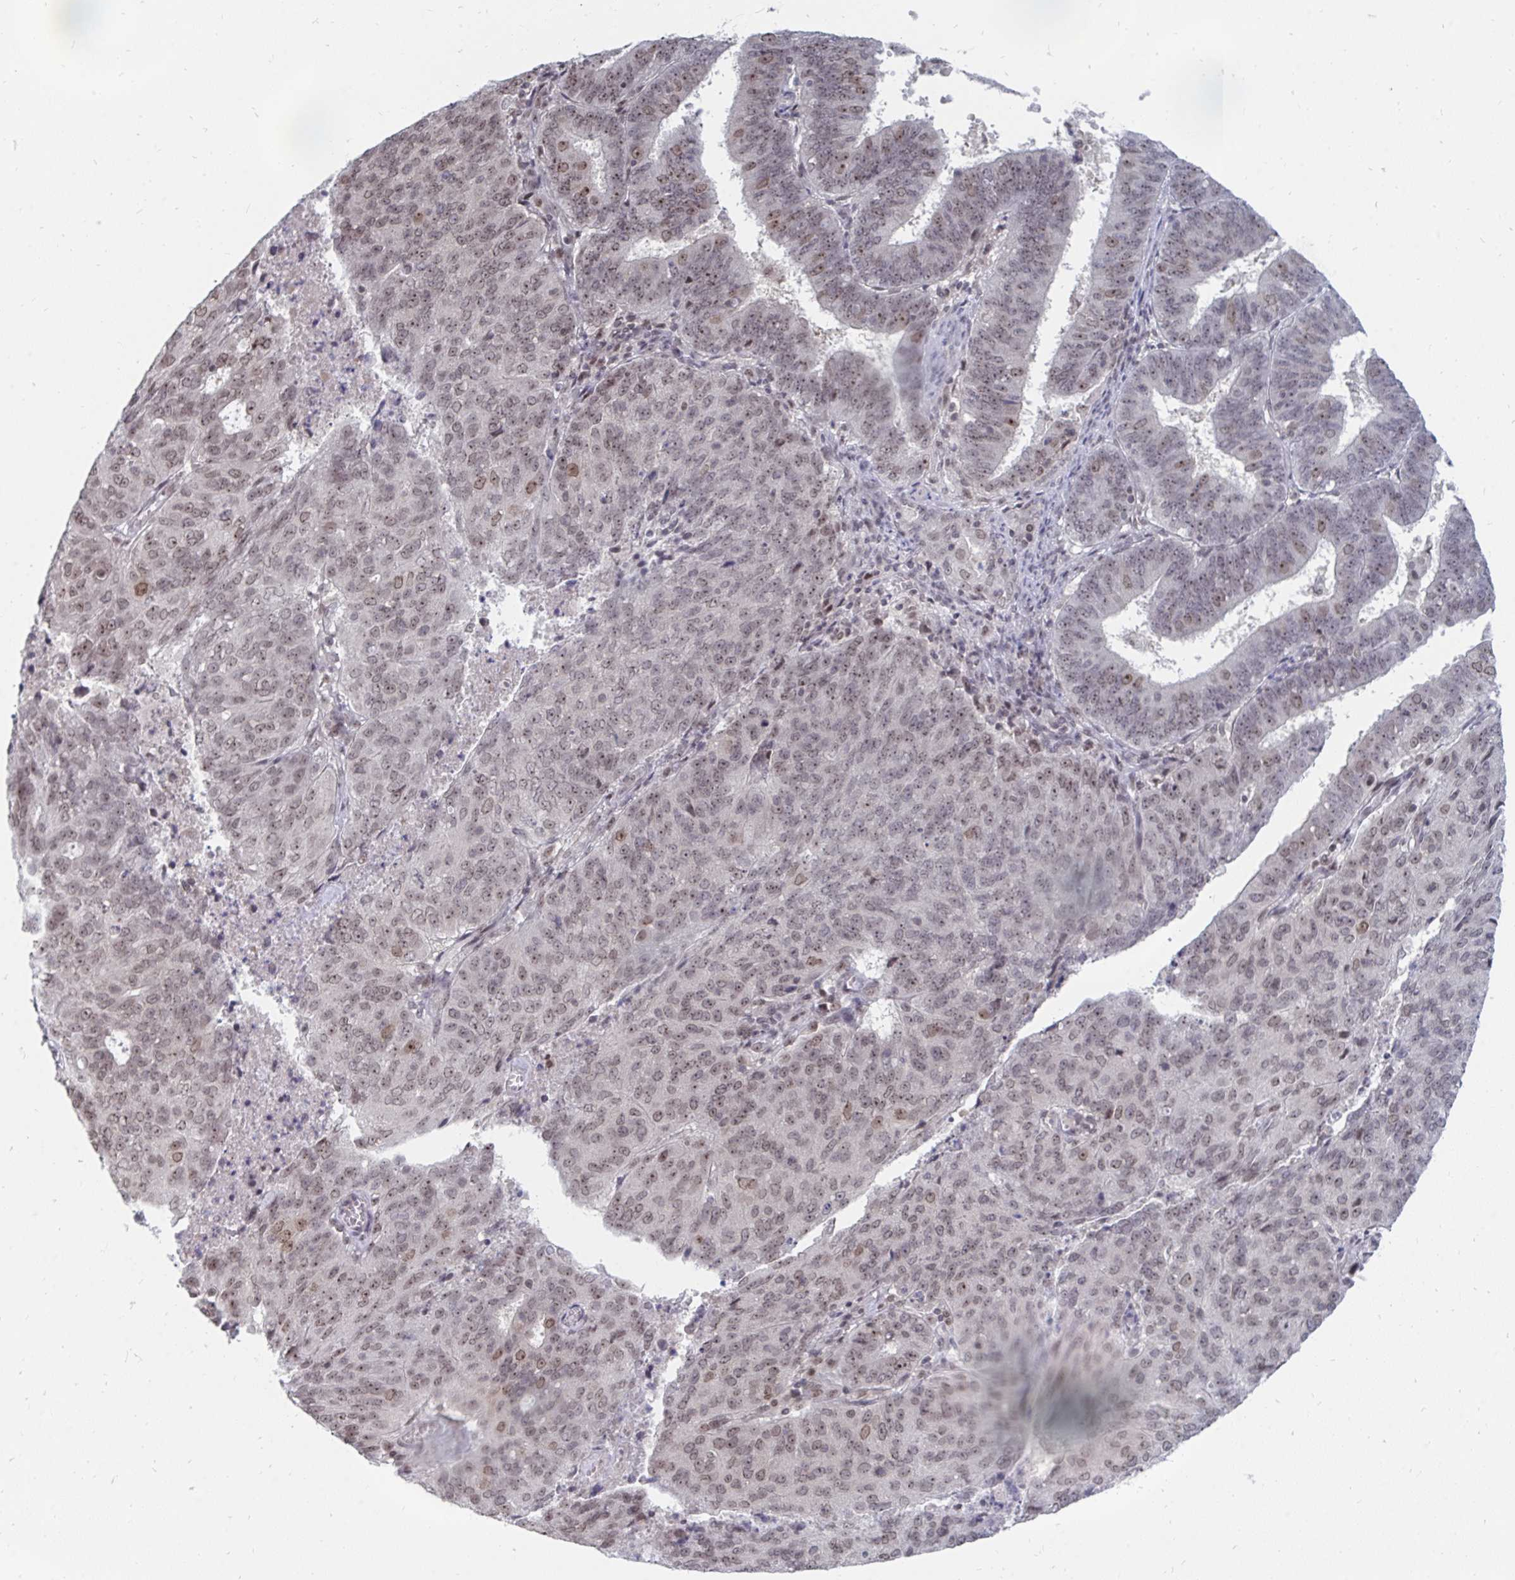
{"staining": {"intensity": "weak", "quantity": ">75%", "location": "nuclear"}, "tissue": "endometrial cancer", "cell_type": "Tumor cells", "image_type": "cancer", "snomed": [{"axis": "morphology", "description": "Adenocarcinoma, NOS"}, {"axis": "topography", "description": "Endometrium"}], "caption": "Immunohistochemical staining of adenocarcinoma (endometrial) displays low levels of weak nuclear protein positivity in about >75% of tumor cells.", "gene": "TRIP12", "patient": {"sex": "female", "age": 82}}